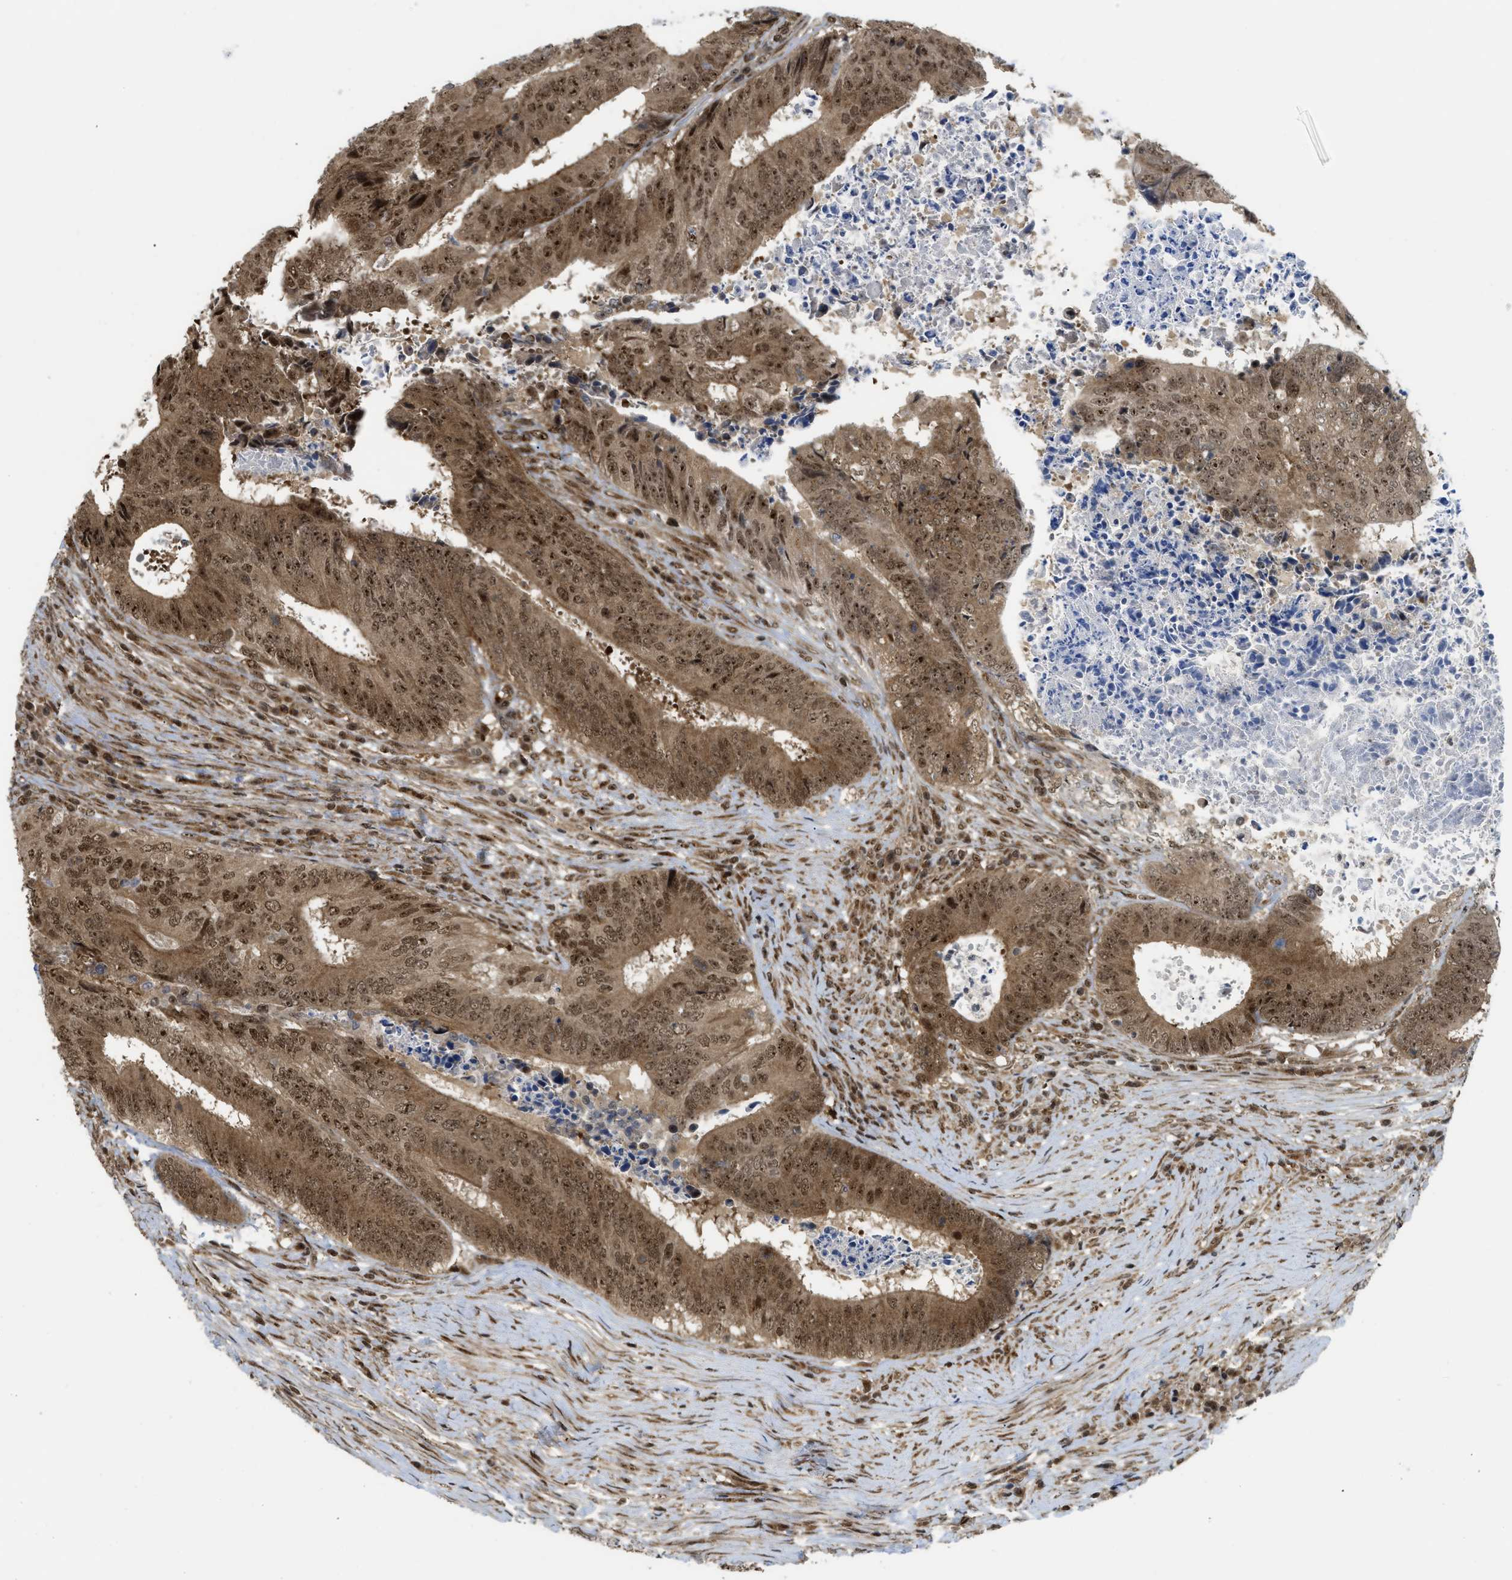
{"staining": {"intensity": "moderate", "quantity": ">75%", "location": "cytoplasmic/membranous,nuclear"}, "tissue": "colorectal cancer", "cell_type": "Tumor cells", "image_type": "cancer", "snomed": [{"axis": "morphology", "description": "Adenocarcinoma, NOS"}, {"axis": "topography", "description": "Rectum"}], "caption": "Protein staining by immunohistochemistry (IHC) reveals moderate cytoplasmic/membranous and nuclear expression in about >75% of tumor cells in colorectal adenocarcinoma.", "gene": "TACC1", "patient": {"sex": "male", "age": 72}}